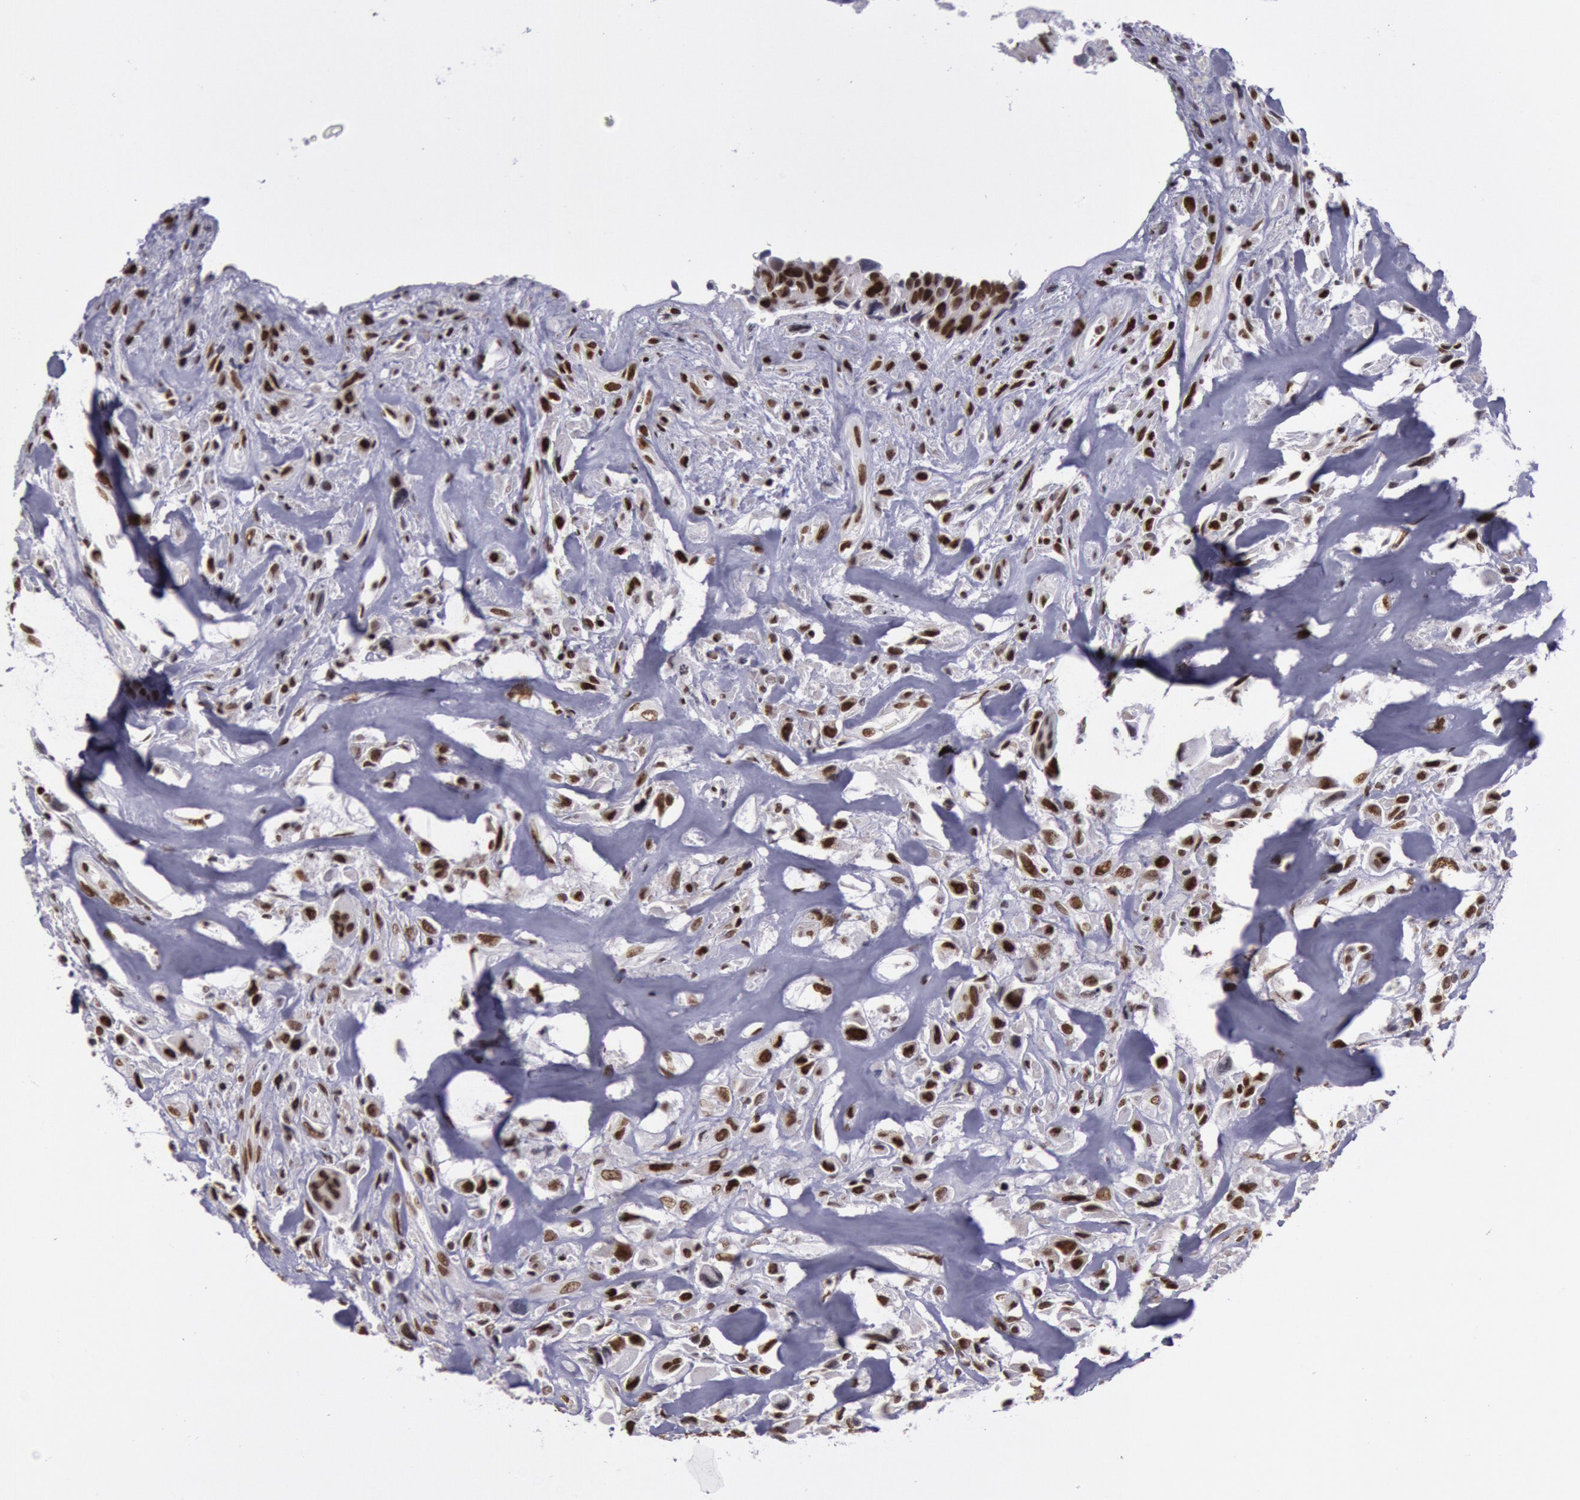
{"staining": {"intensity": "strong", "quantity": ">75%", "location": "nuclear"}, "tissue": "breast cancer", "cell_type": "Tumor cells", "image_type": "cancer", "snomed": [{"axis": "morphology", "description": "Neoplasm, malignant, NOS"}, {"axis": "topography", "description": "Breast"}], "caption": "Tumor cells show high levels of strong nuclear staining in approximately >75% of cells in breast cancer.", "gene": "NKAP", "patient": {"sex": "female", "age": 50}}